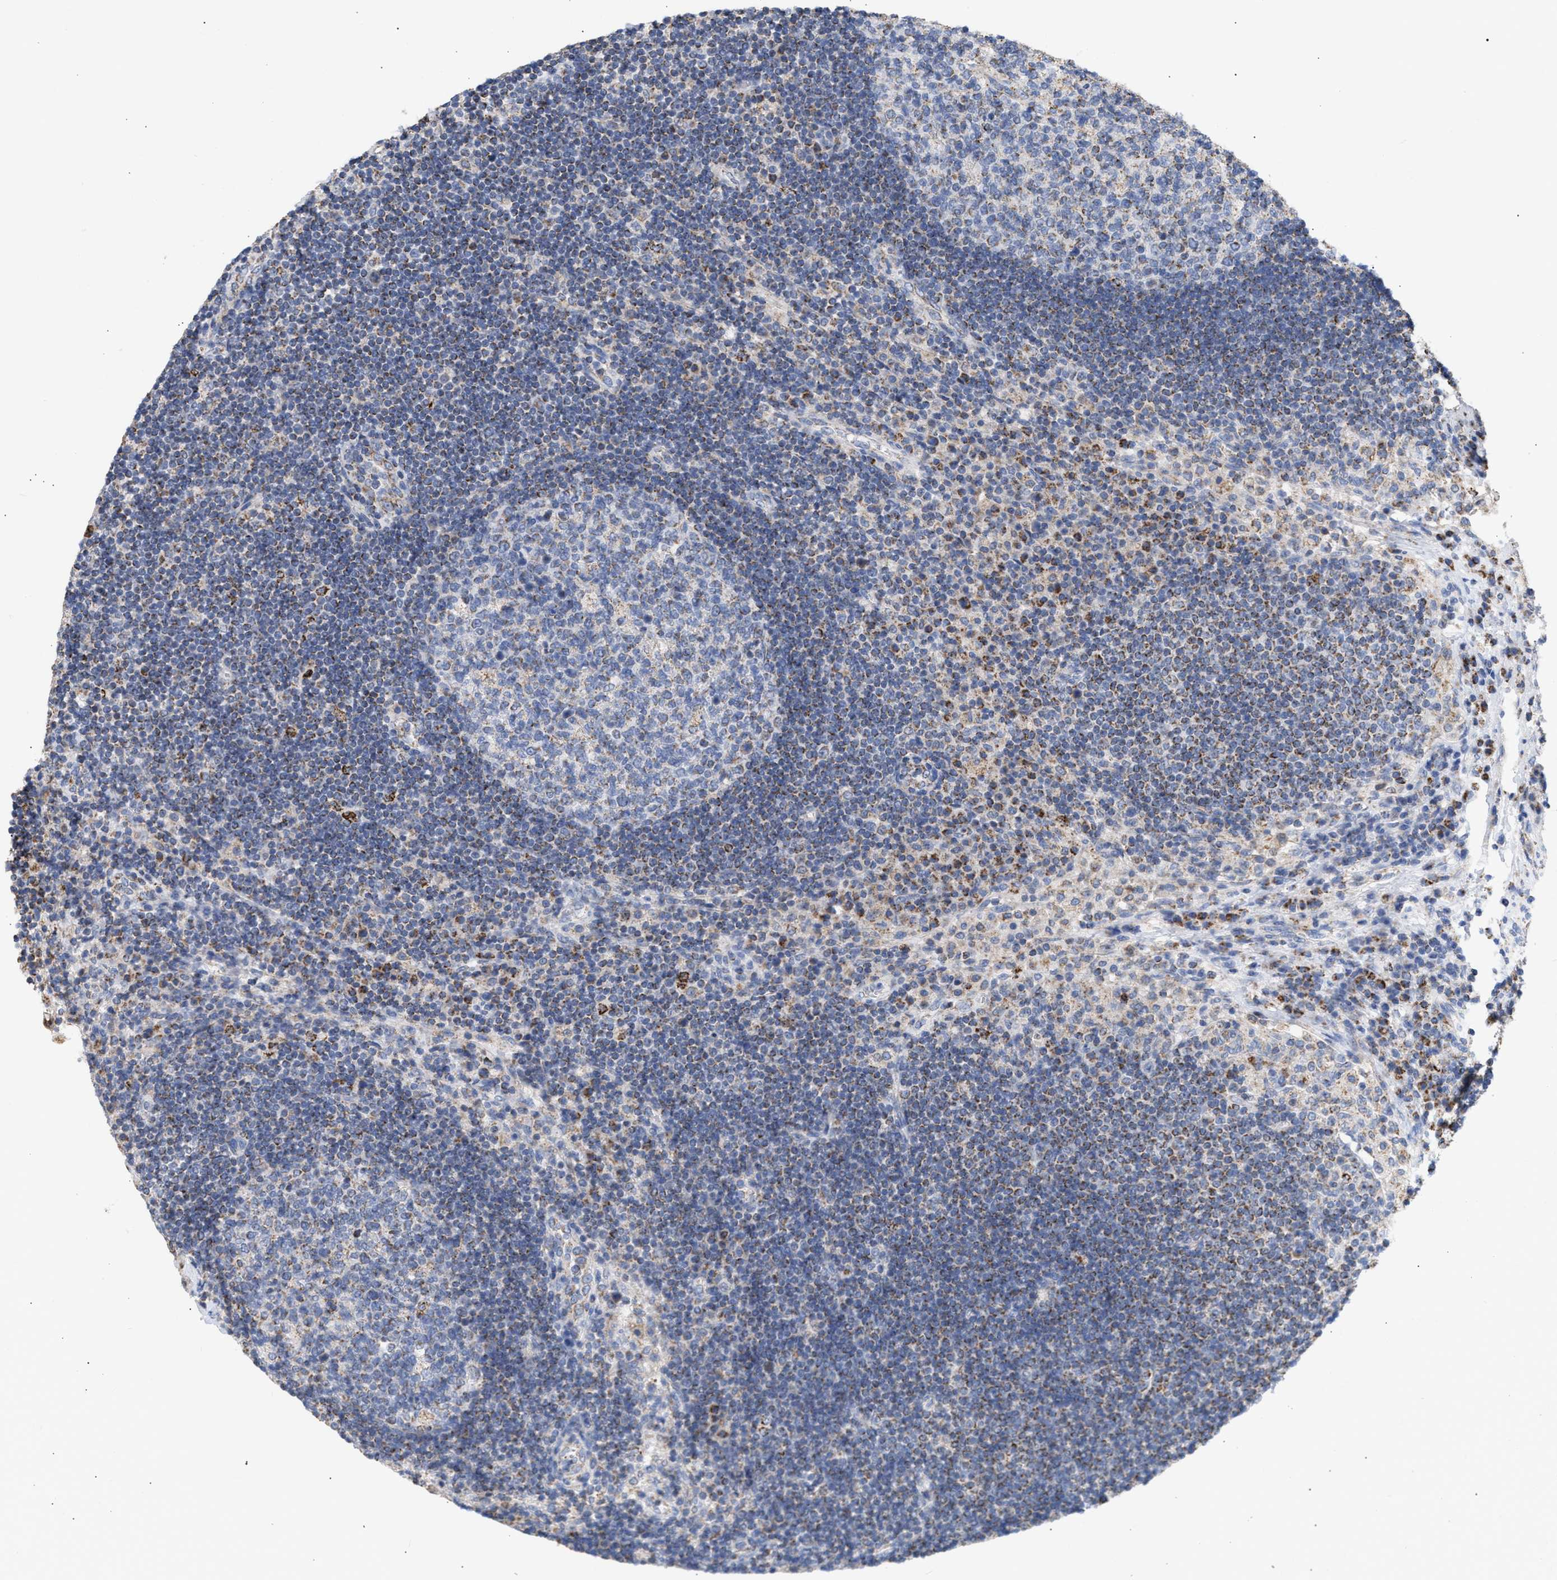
{"staining": {"intensity": "weak", "quantity": "25%-75%", "location": "cytoplasmic/membranous"}, "tissue": "lymph node", "cell_type": "Germinal center cells", "image_type": "normal", "snomed": [{"axis": "morphology", "description": "Normal tissue, NOS"}, {"axis": "topography", "description": "Lymph node"}], "caption": "Protein staining reveals weak cytoplasmic/membranous staining in about 25%-75% of germinal center cells in unremarkable lymph node.", "gene": "ACOT13", "patient": {"sex": "female", "age": 53}}